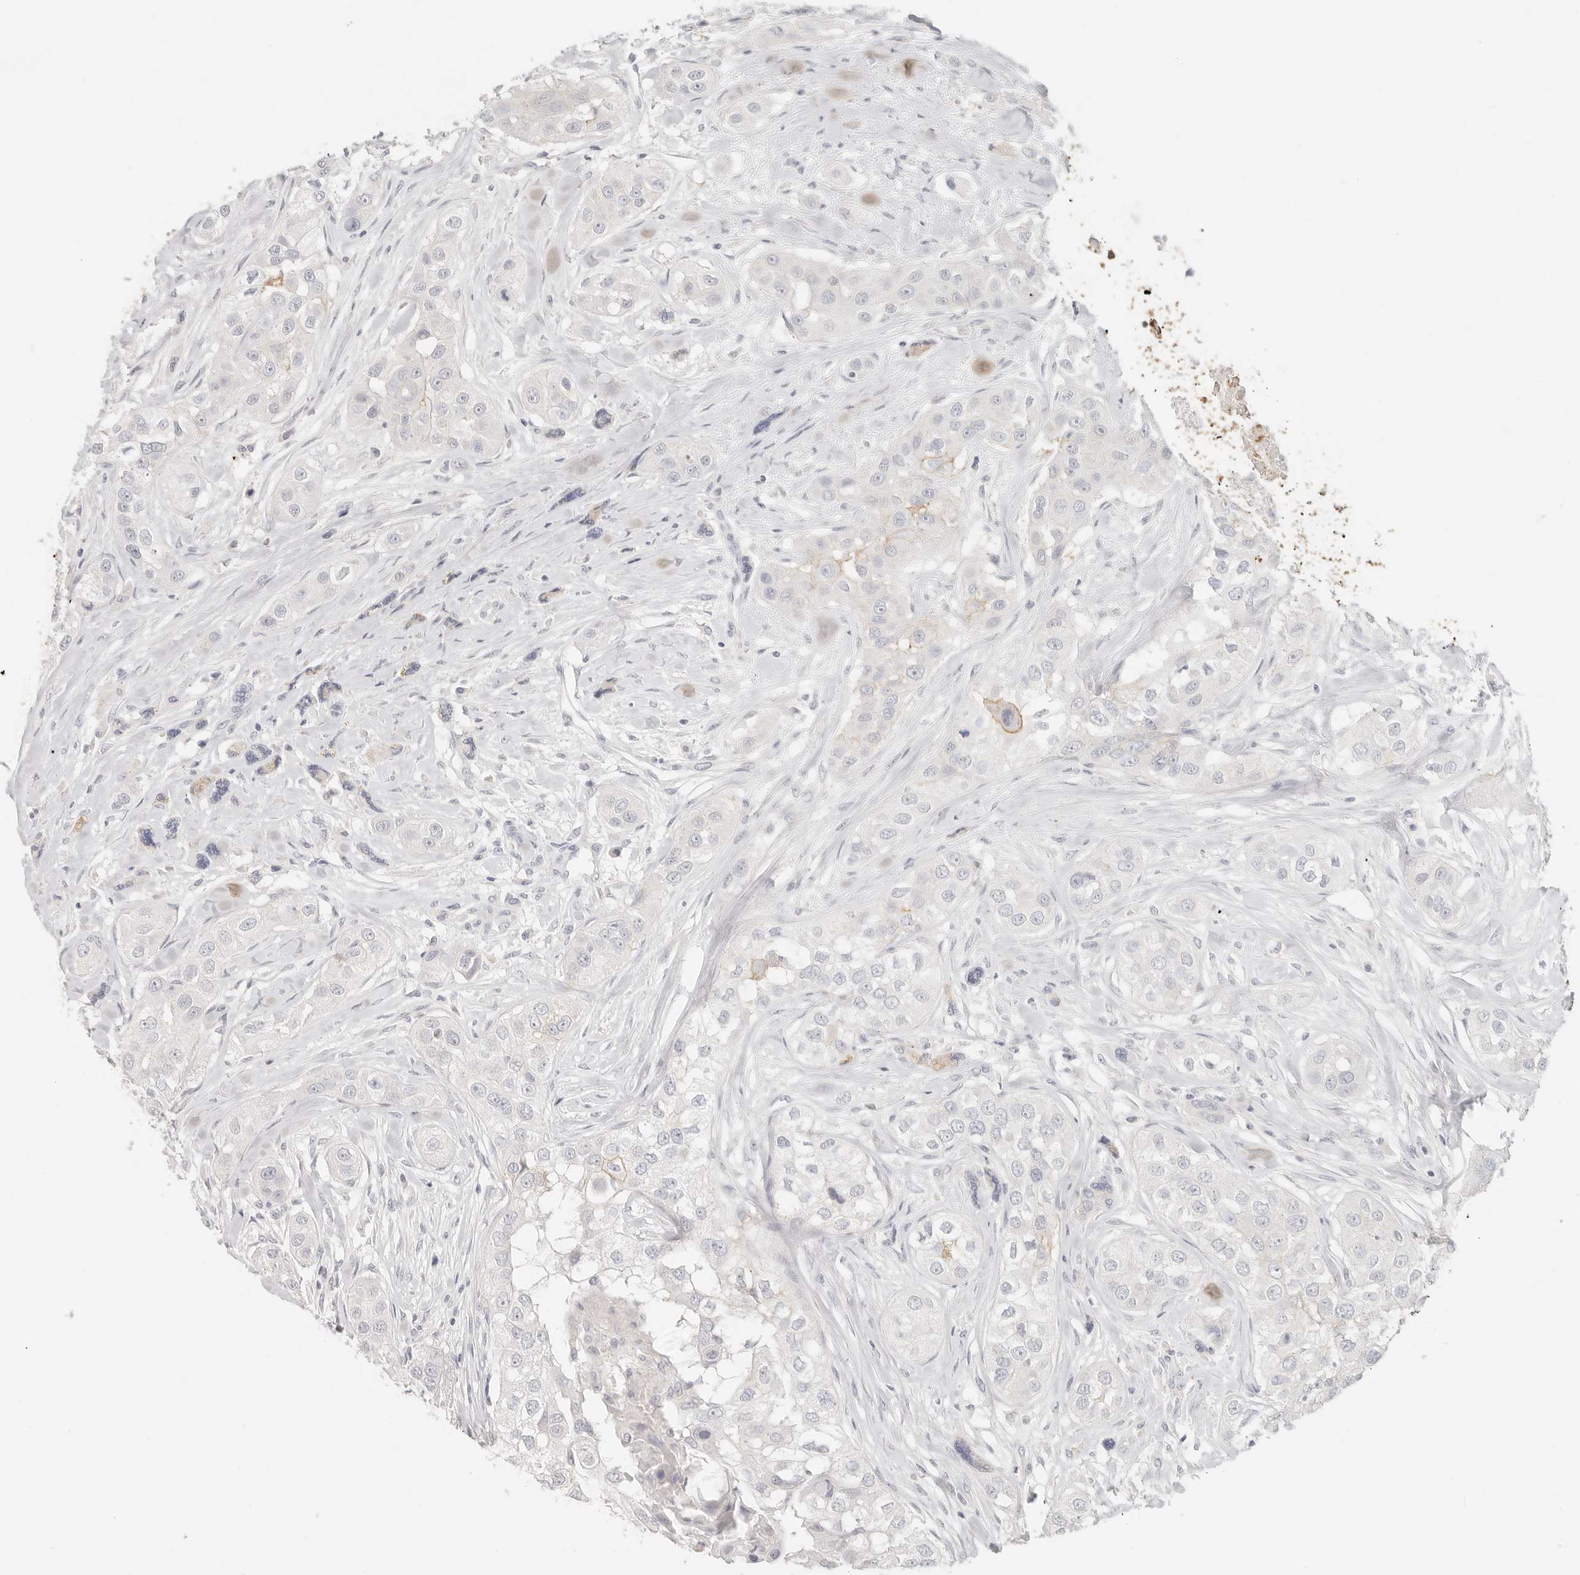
{"staining": {"intensity": "negative", "quantity": "none", "location": "none"}, "tissue": "head and neck cancer", "cell_type": "Tumor cells", "image_type": "cancer", "snomed": [{"axis": "morphology", "description": "Normal tissue, NOS"}, {"axis": "morphology", "description": "Squamous cell carcinoma, NOS"}, {"axis": "topography", "description": "Skeletal muscle"}, {"axis": "topography", "description": "Head-Neck"}], "caption": "A photomicrograph of human squamous cell carcinoma (head and neck) is negative for staining in tumor cells. (Brightfield microscopy of DAB immunohistochemistry at high magnification).", "gene": "EPCAM", "patient": {"sex": "male", "age": 51}}